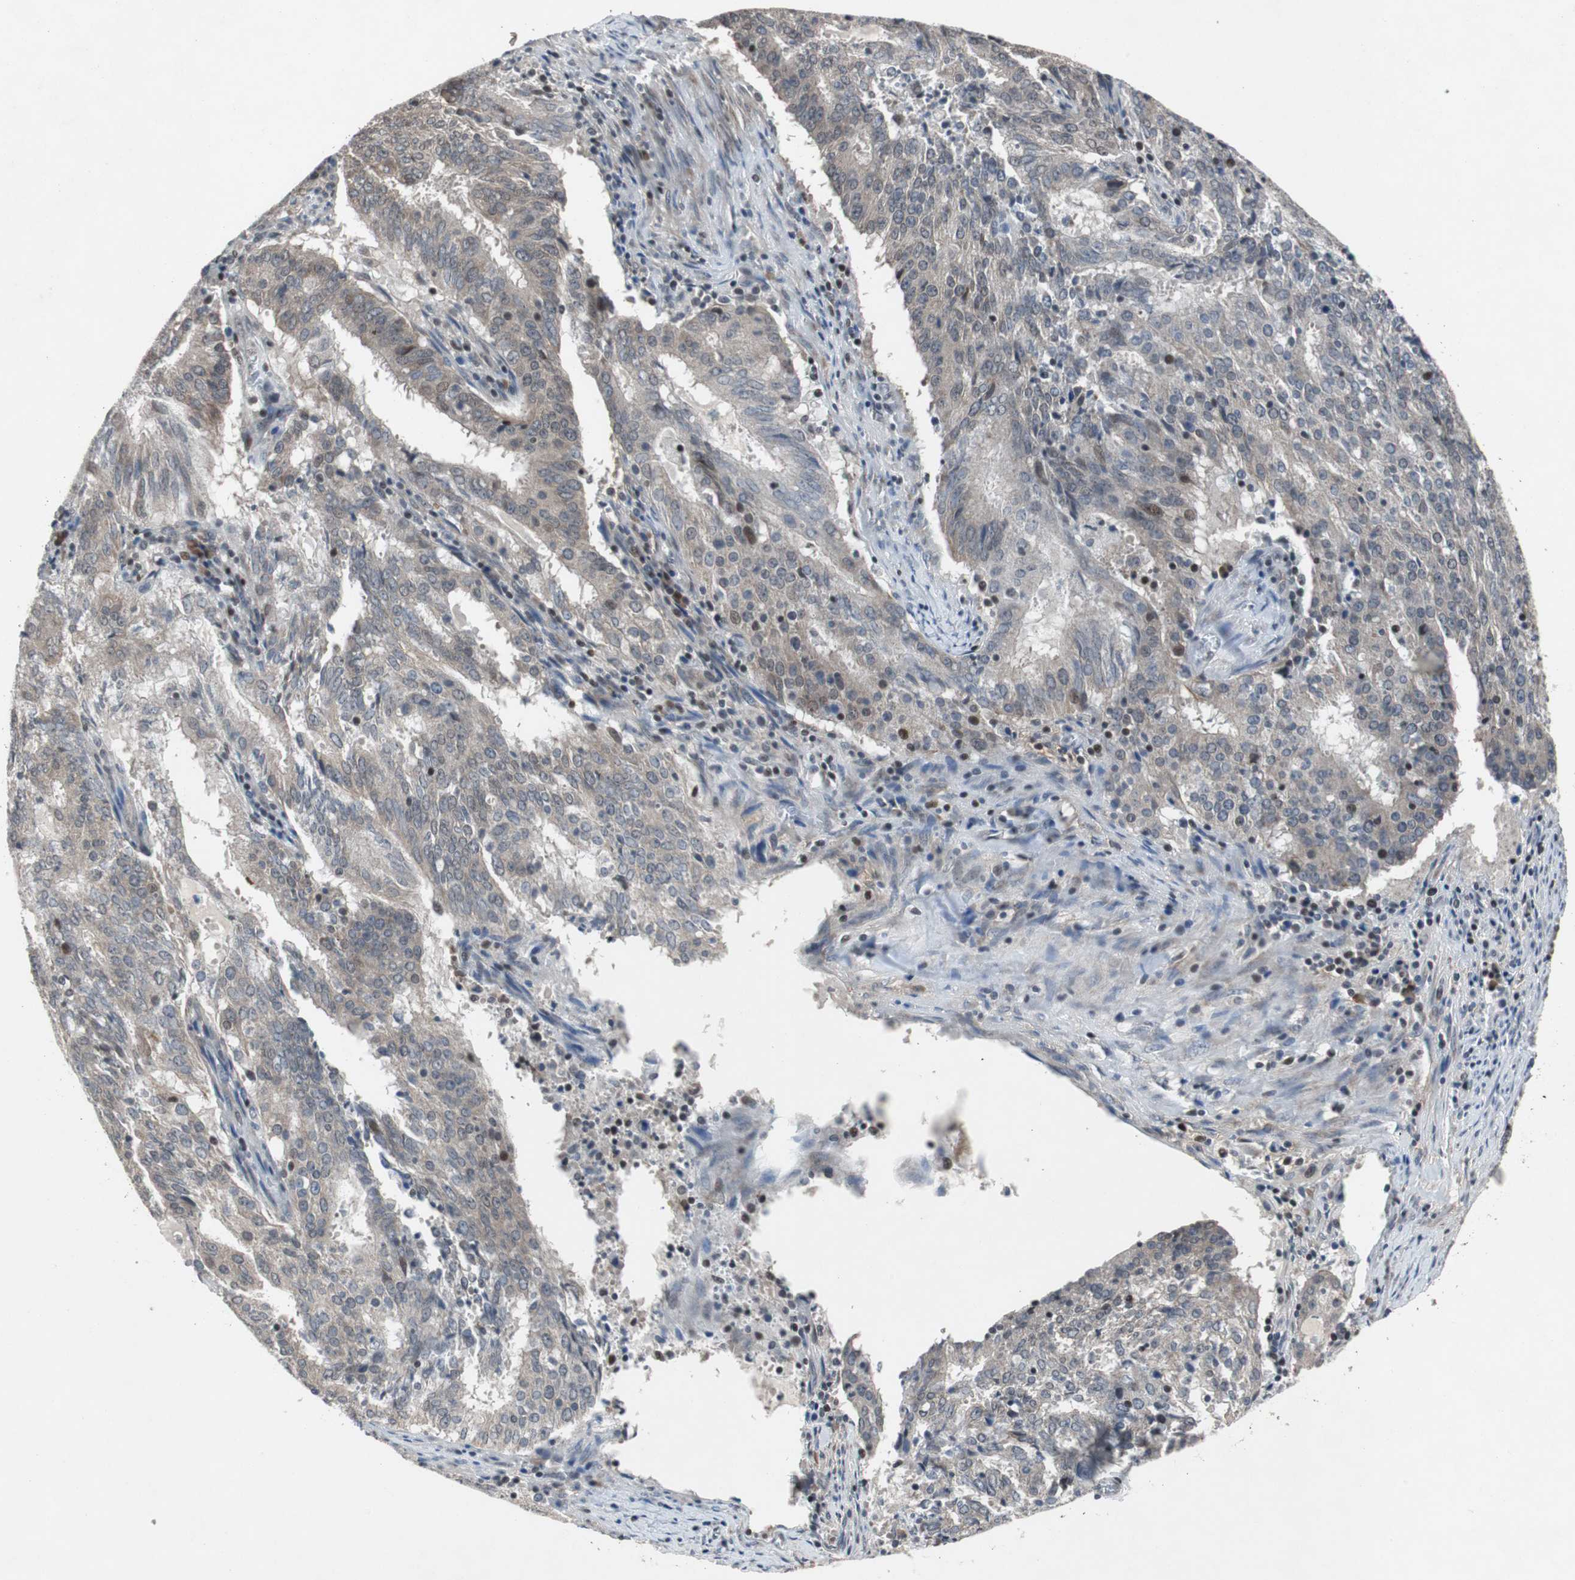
{"staining": {"intensity": "weak", "quantity": "25%-75%", "location": "cytoplasmic/membranous"}, "tissue": "cervical cancer", "cell_type": "Tumor cells", "image_type": "cancer", "snomed": [{"axis": "morphology", "description": "Adenocarcinoma, NOS"}, {"axis": "topography", "description": "Cervix"}], "caption": "Immunohistochemistry micrograph of human adenocarcinoma (cervical) stained for a protein (brown), which exhibits low levels of weak cytoplasmic/membranous staining in about 25%-75% of tumor cells.", "gene": "TP63", "patient": {"sex": "female", "age": 44}}